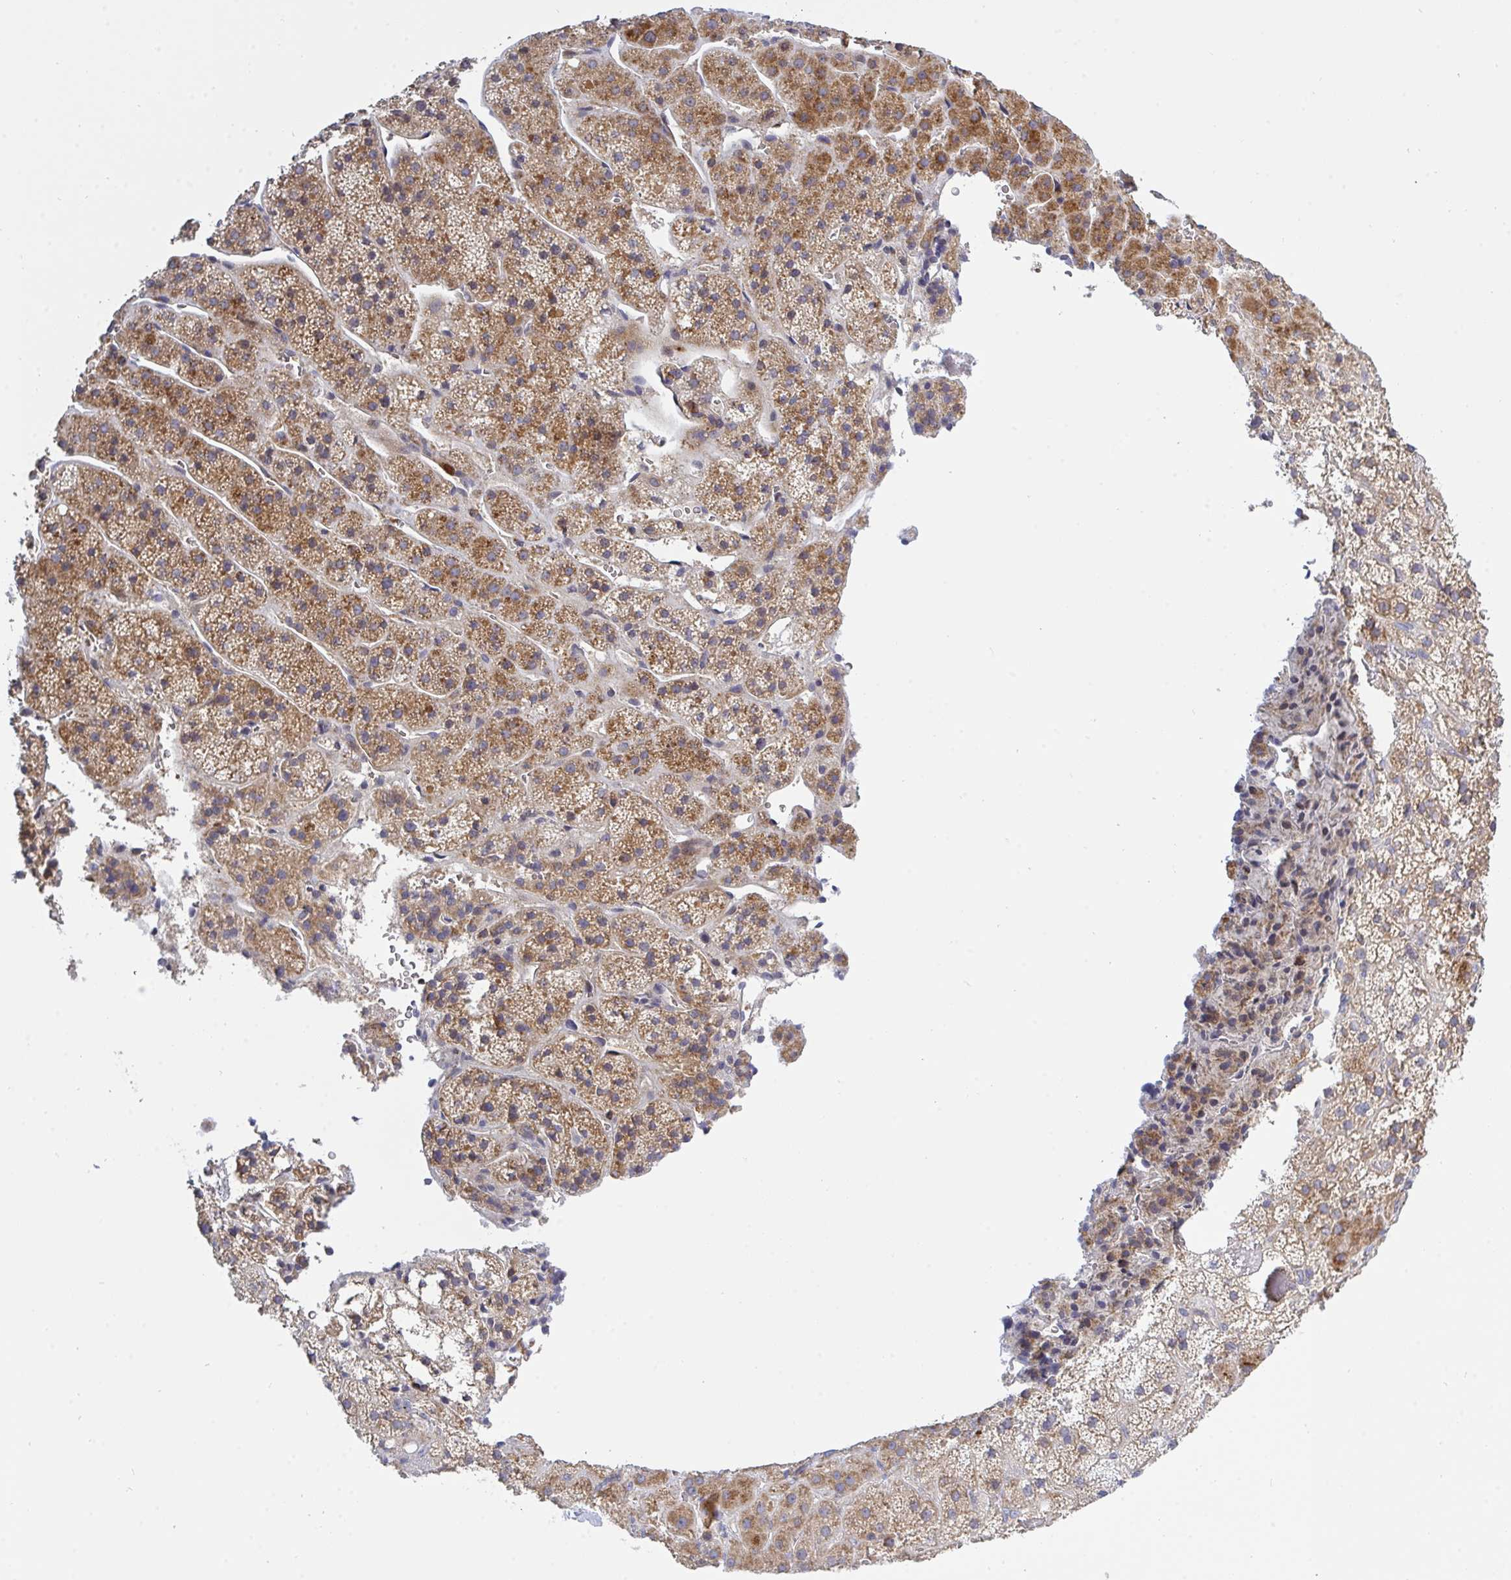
{"staining": {"intensity": "moderate", "quantity": "25%-75%", "location": "cytoplasmic/membranous"}, "tissue": "adrenal gland", "cell_type": "Glandular cells", "image_type": "normal", "snomed": [{"axis": "morphology", "description": "Normal tissue, NOS"}, {"axis": "topography", "description": "Adrenal gland"}], "caption": "Glandular cells exhibit moderate cytoplasmic/membranous staining in approximately 25%-75% of cells in benign adrenal gland.", "gene": "FRMD3", "patient": {"sex": "male", "age": 53}}